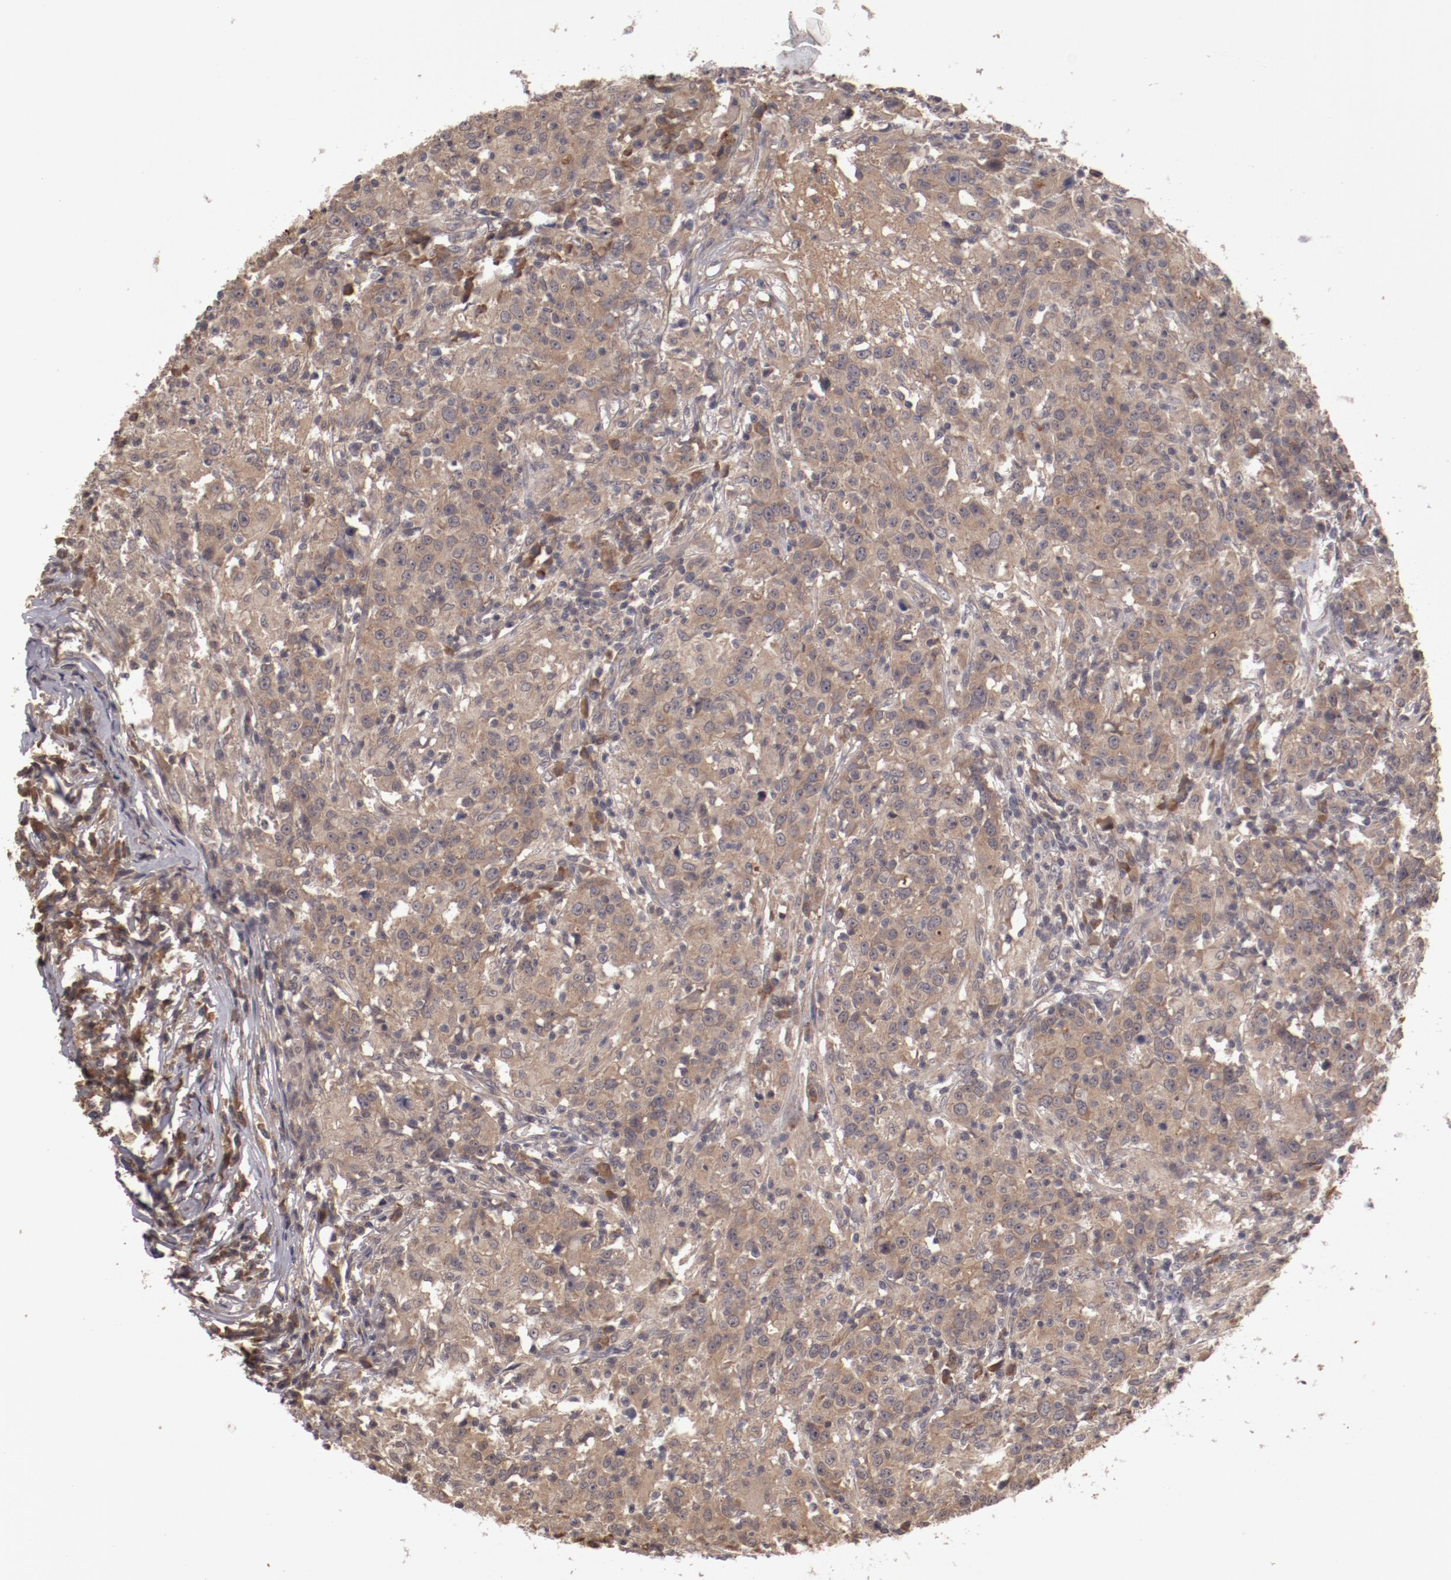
{"staining": {"intensity": "moderate", "quantity": ">75%", "location": "cytoplasmic/membranous"}, "tissue": "head and neck cancer", "cell_type": "Tumor cells", "image_type": "cancer", "snomed": [{"axis": "morphology", "description": "Adenocarcinoma, NOS"}, {"axis": "topography", "description": "Salivary gland"}, {"axis": "topography", "description": "Head-Neck"}], "caption": "Protein expression analysis of human head and neck cancer reveals moderate cytoplasmic/membranous expression in approximately >75% of tumor cells.", "gene": "CP", "patient": {"sex": "female", "age": 65}}